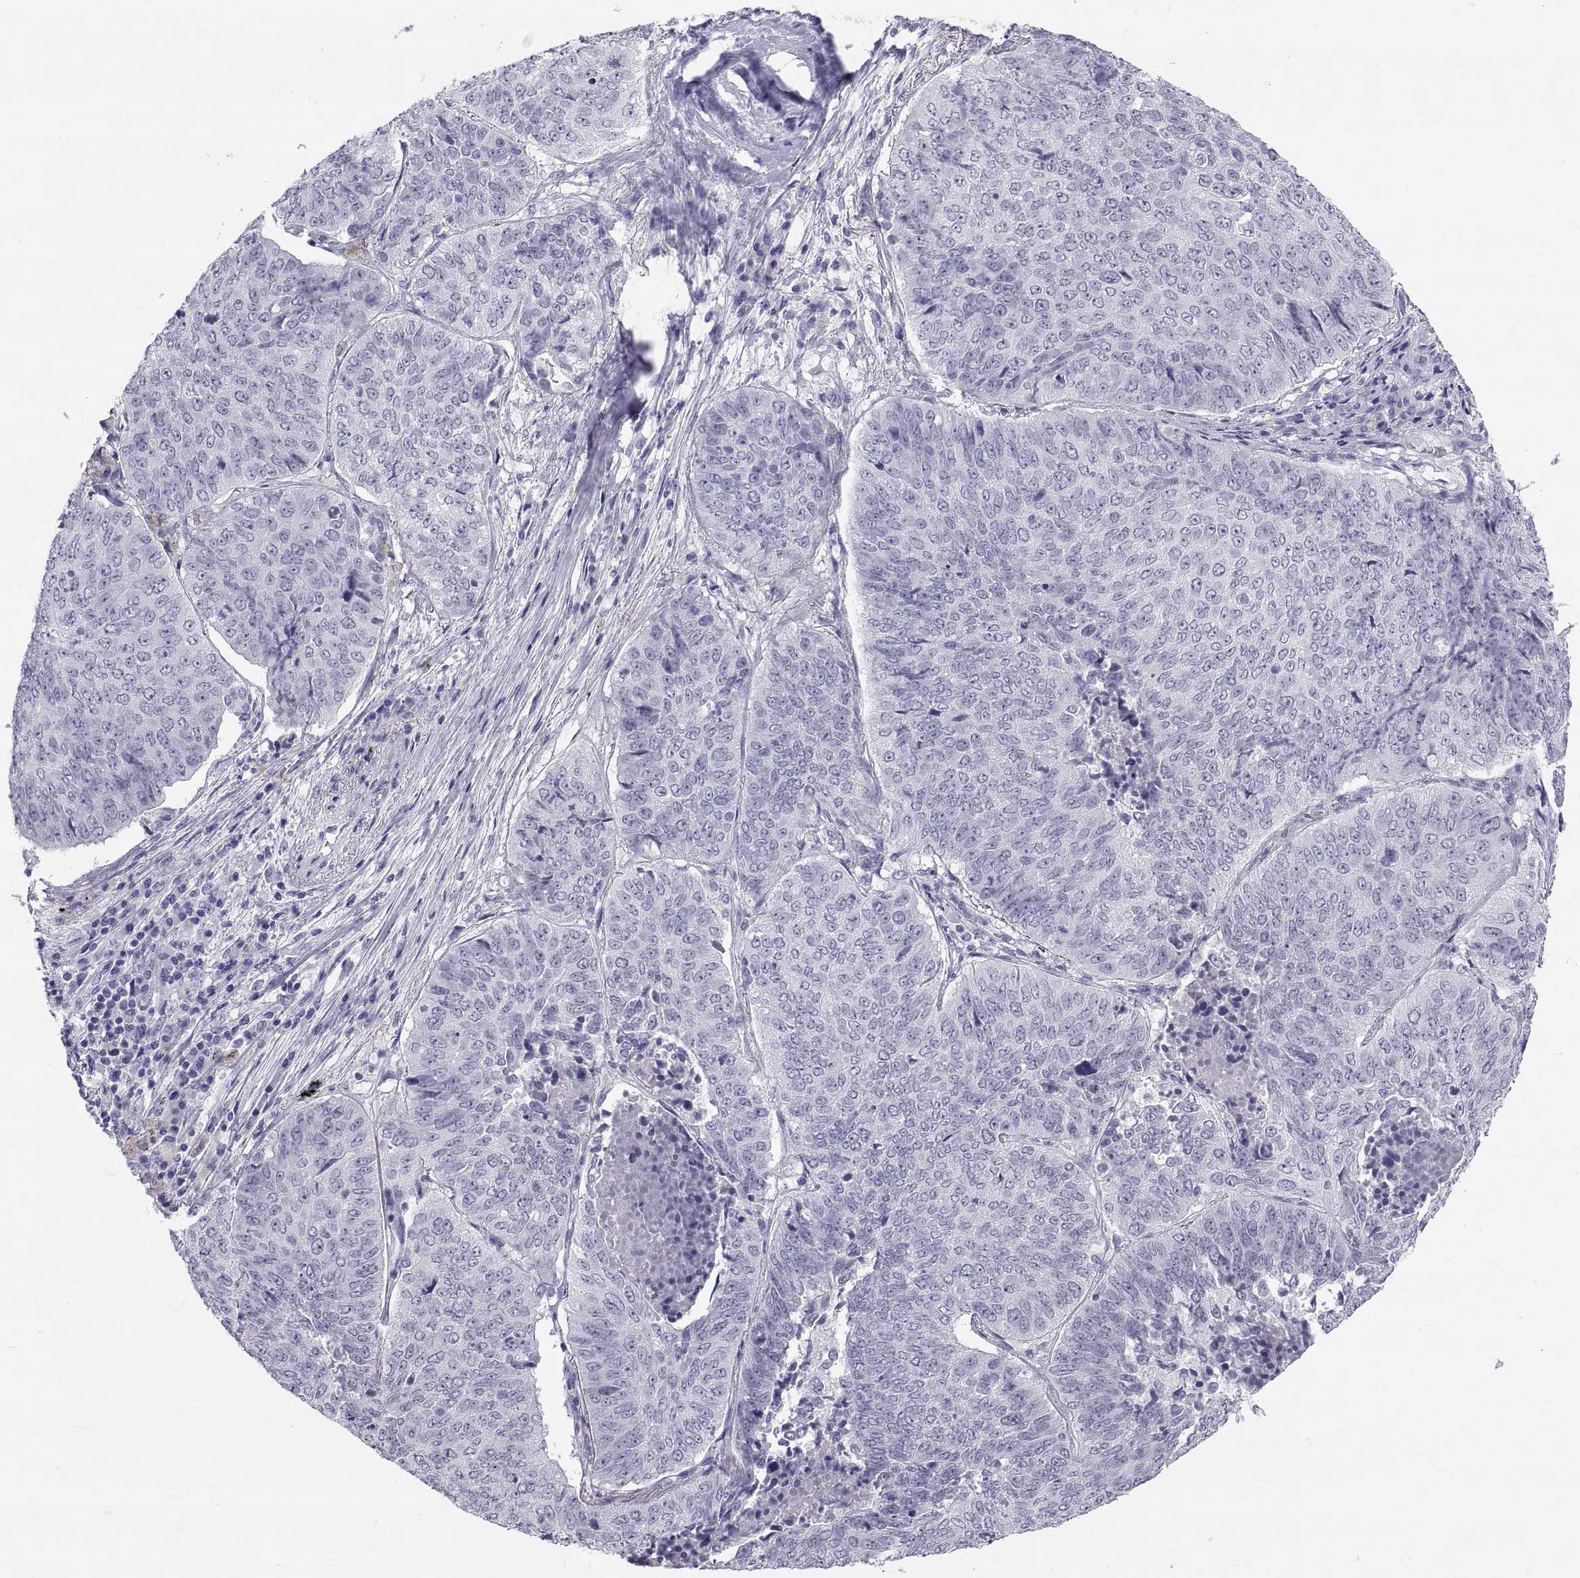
{"staining": {"intensity": "negative", "quantity": "none", "location": "none"}, "tissue": "lung cancer", "cell_type": "Tumor cells", "image_type": "cancer", "snomed": [{"axis": "morphology", "description": "Normal tissue, NOS"}, {"axis": "morphology", "description": "Squamous cell carcinoma, NOS"}, {"axis": "topography", "description": "Bronchus"}, {"axis": "topography", "description": "Lung"}], "caption": "The micrograph shows no staining of tumor cells in lung squamous cell carcinoma.", "gene": "TEX13A", "patient": {"sex": "male", "age": 64}}